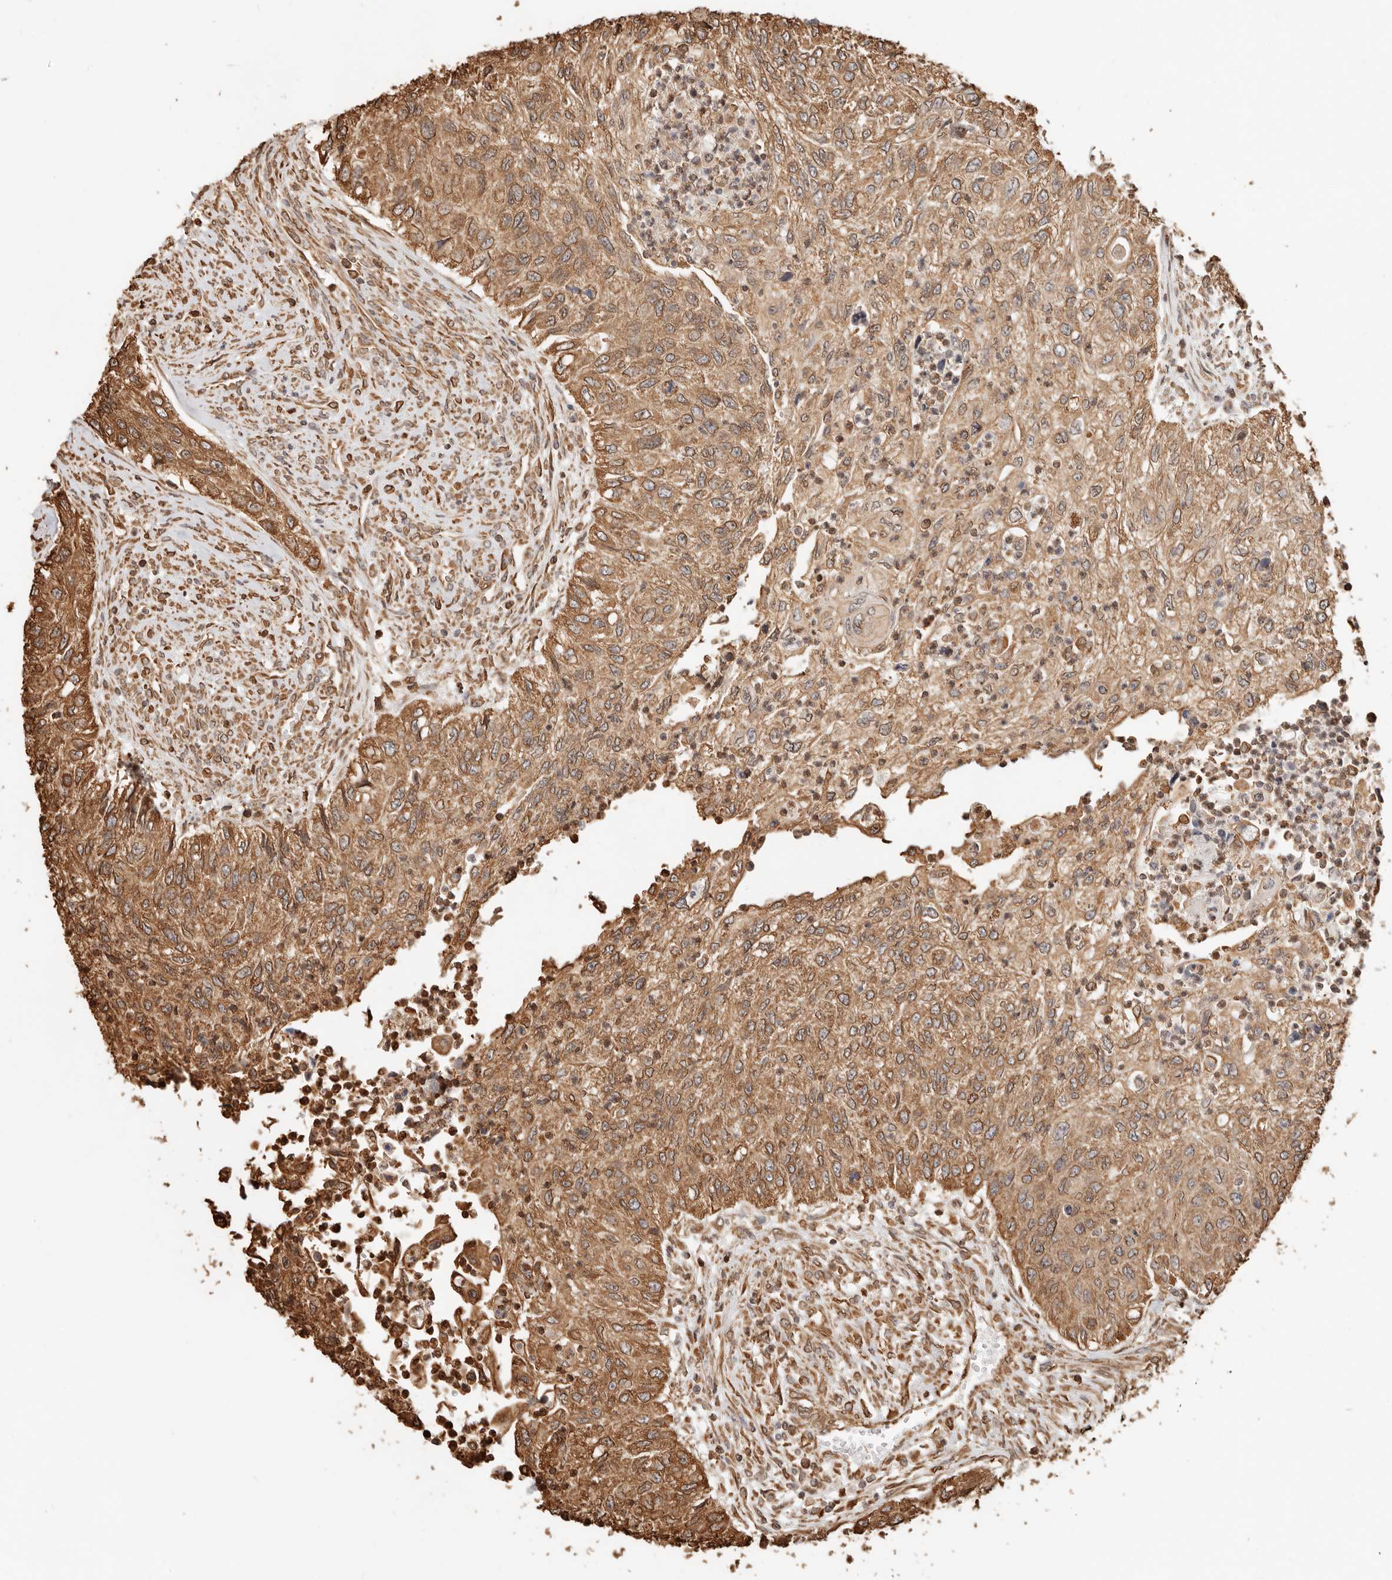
{"staining": {"intensity": "moderate", "quantity": ">75%", "location": "cytoplasmic/membranous"}, "tissue": "urothelial cancer", "cell_type": "Tumor cells", "image_type": "cancer", "snomed": [{"axis": "morphology", "description": "Urothelial carcinoma, High grade"}, {"axis": "topography", "description": "Urinary bladder"}], "caption": "Urothelial cancer tissue exhibits moderate cytoplasmic/membranous expression in about >75% of tumor cells The protein of interest is stained brown, and the nuclei are stained in blue (DAB IHC with brightfield microscopy, high magnification).", "gene": "ARHGEF10L", "patient": {"sex": "female", "age": 60}}